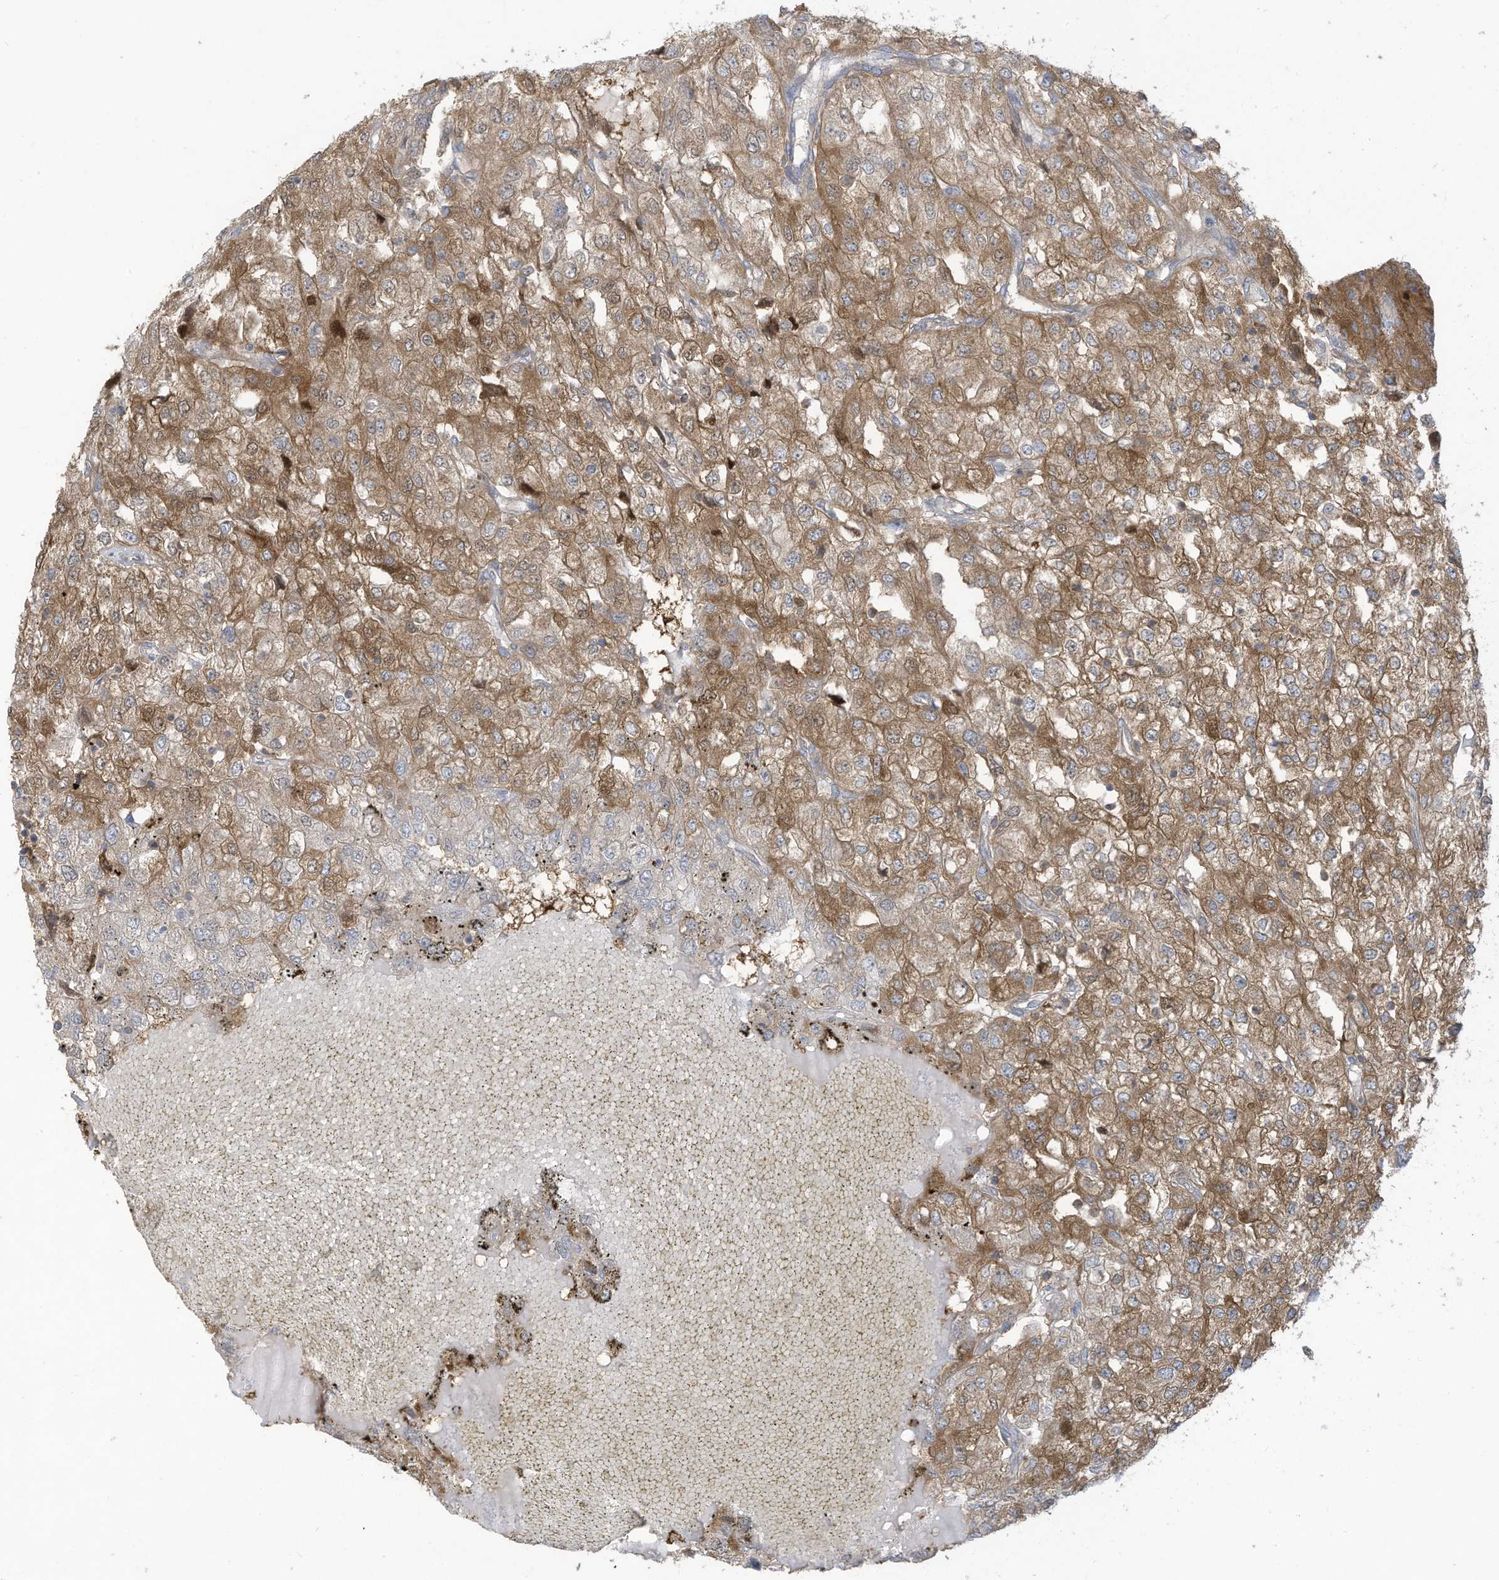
{"staining": {"intensity": "moderate", "quantity": ">75%", "location": "cytoplasmic/membranous"}, "tissue": "renal cancer", "cell_type": "Tumor cells", "image_type": "cancer", "snomed": [{"axis": "morphology", "description": "Adenocarcinoma, NOS"}, {"axis": "topography", "description": "Kidney"}], "caption": "Tumor cells reveal medium levels of moderate cytoplasmic/membranous positivity in approximately >75% of cells in renal adenocarcinoma.", "gene": "ADI1", "patient": {"sex": "female", "age": 54}}